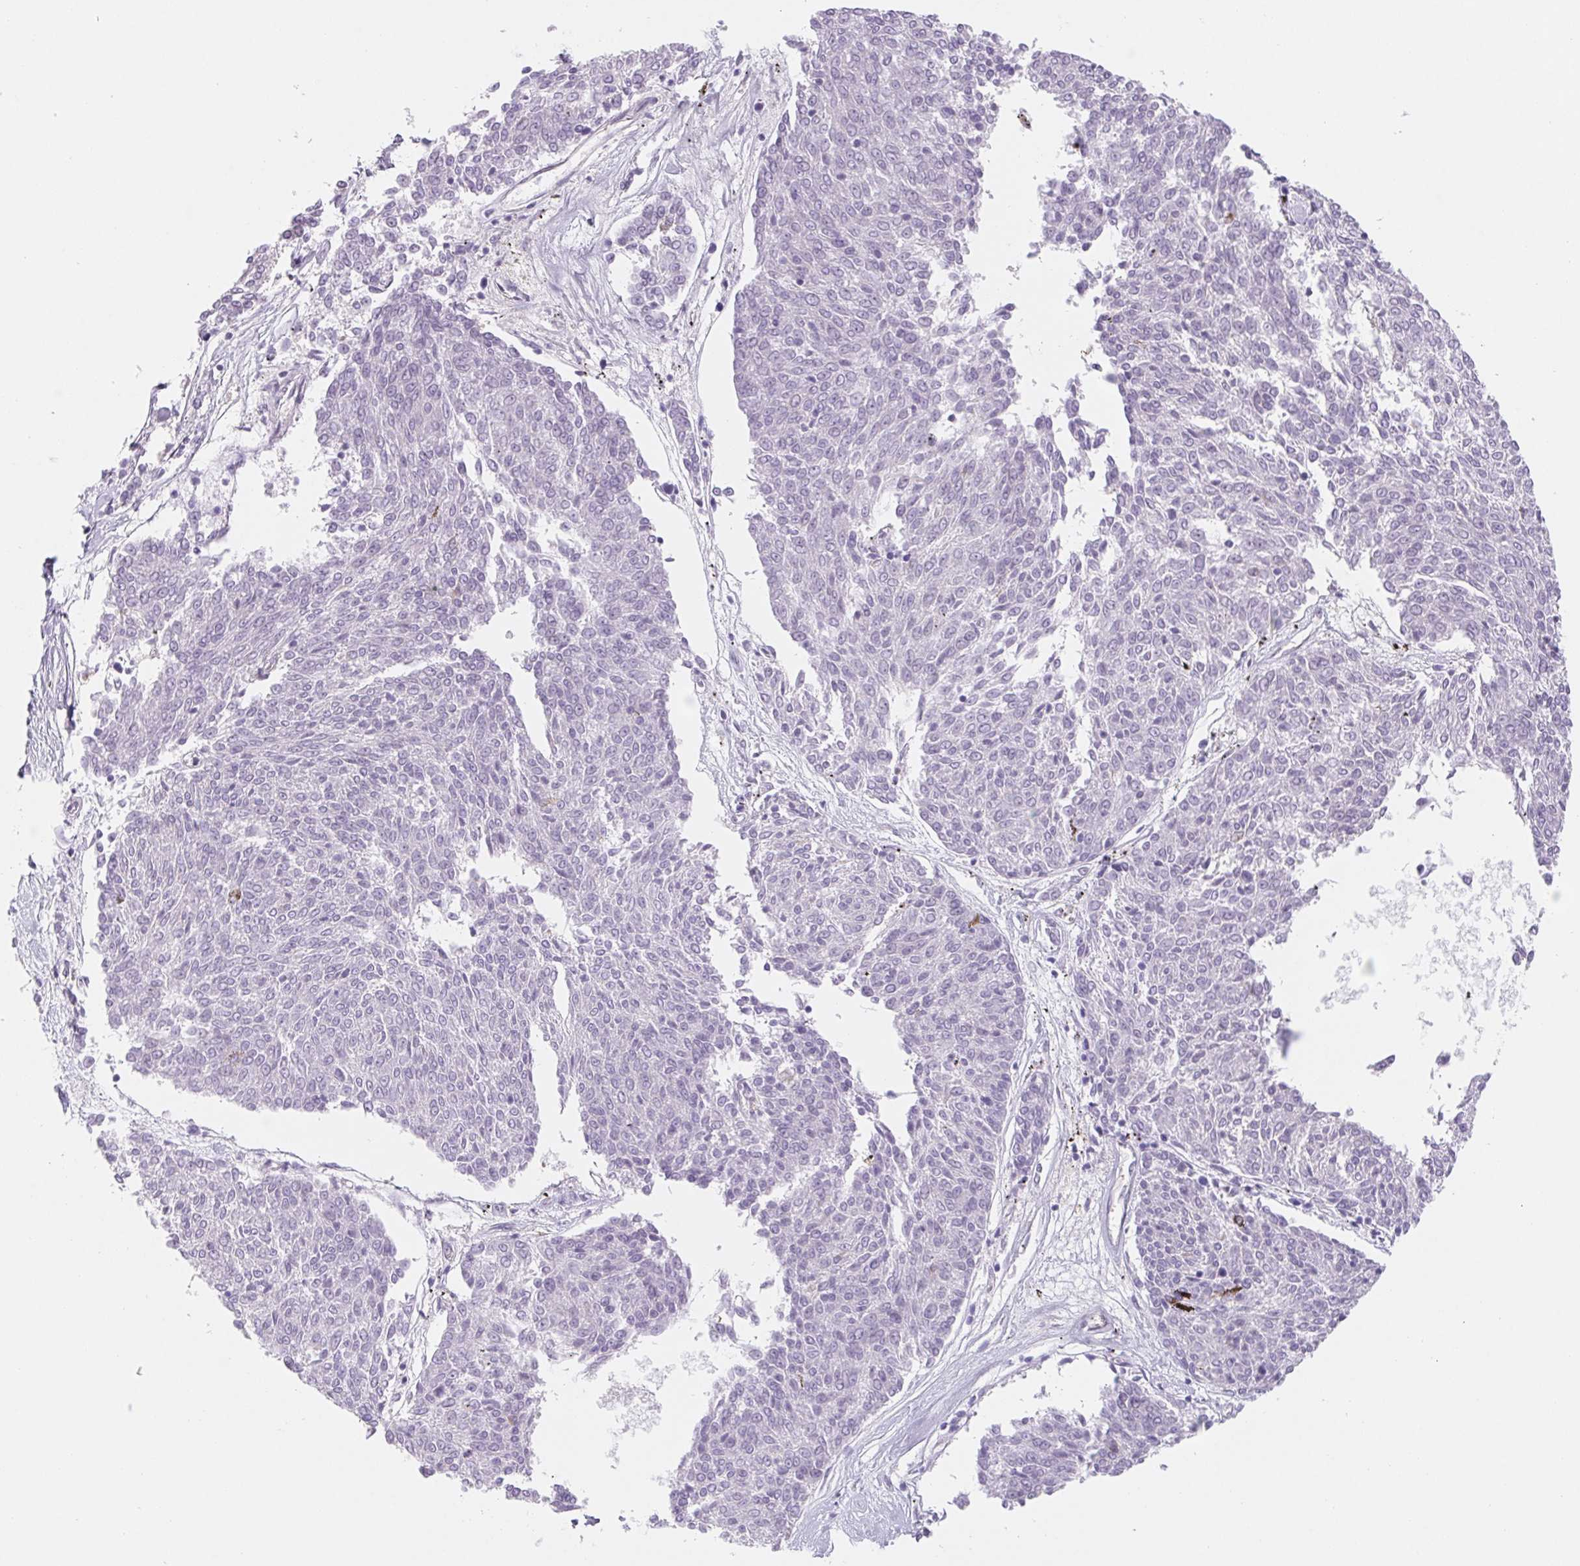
{"staining": {"intensity": "negative", "quantity": "none", "location": "none"}, "tissue": "melanoma", "cell_type": "Tumor cells", "image_type": "cancer", "snomed": [{"axis": "morphology", "description": "Malignant melanoma, NOS"}, {"axis": "topography", "description": "Skin"}], "caption": "Immunohistochemistry (IHC) photomicrograph of human malignant melanoma stained for a protein (brown), which displays no expression in tumor cells.", "gene": "CTNND2", "patient": {"sex": "female", "age": 72}}